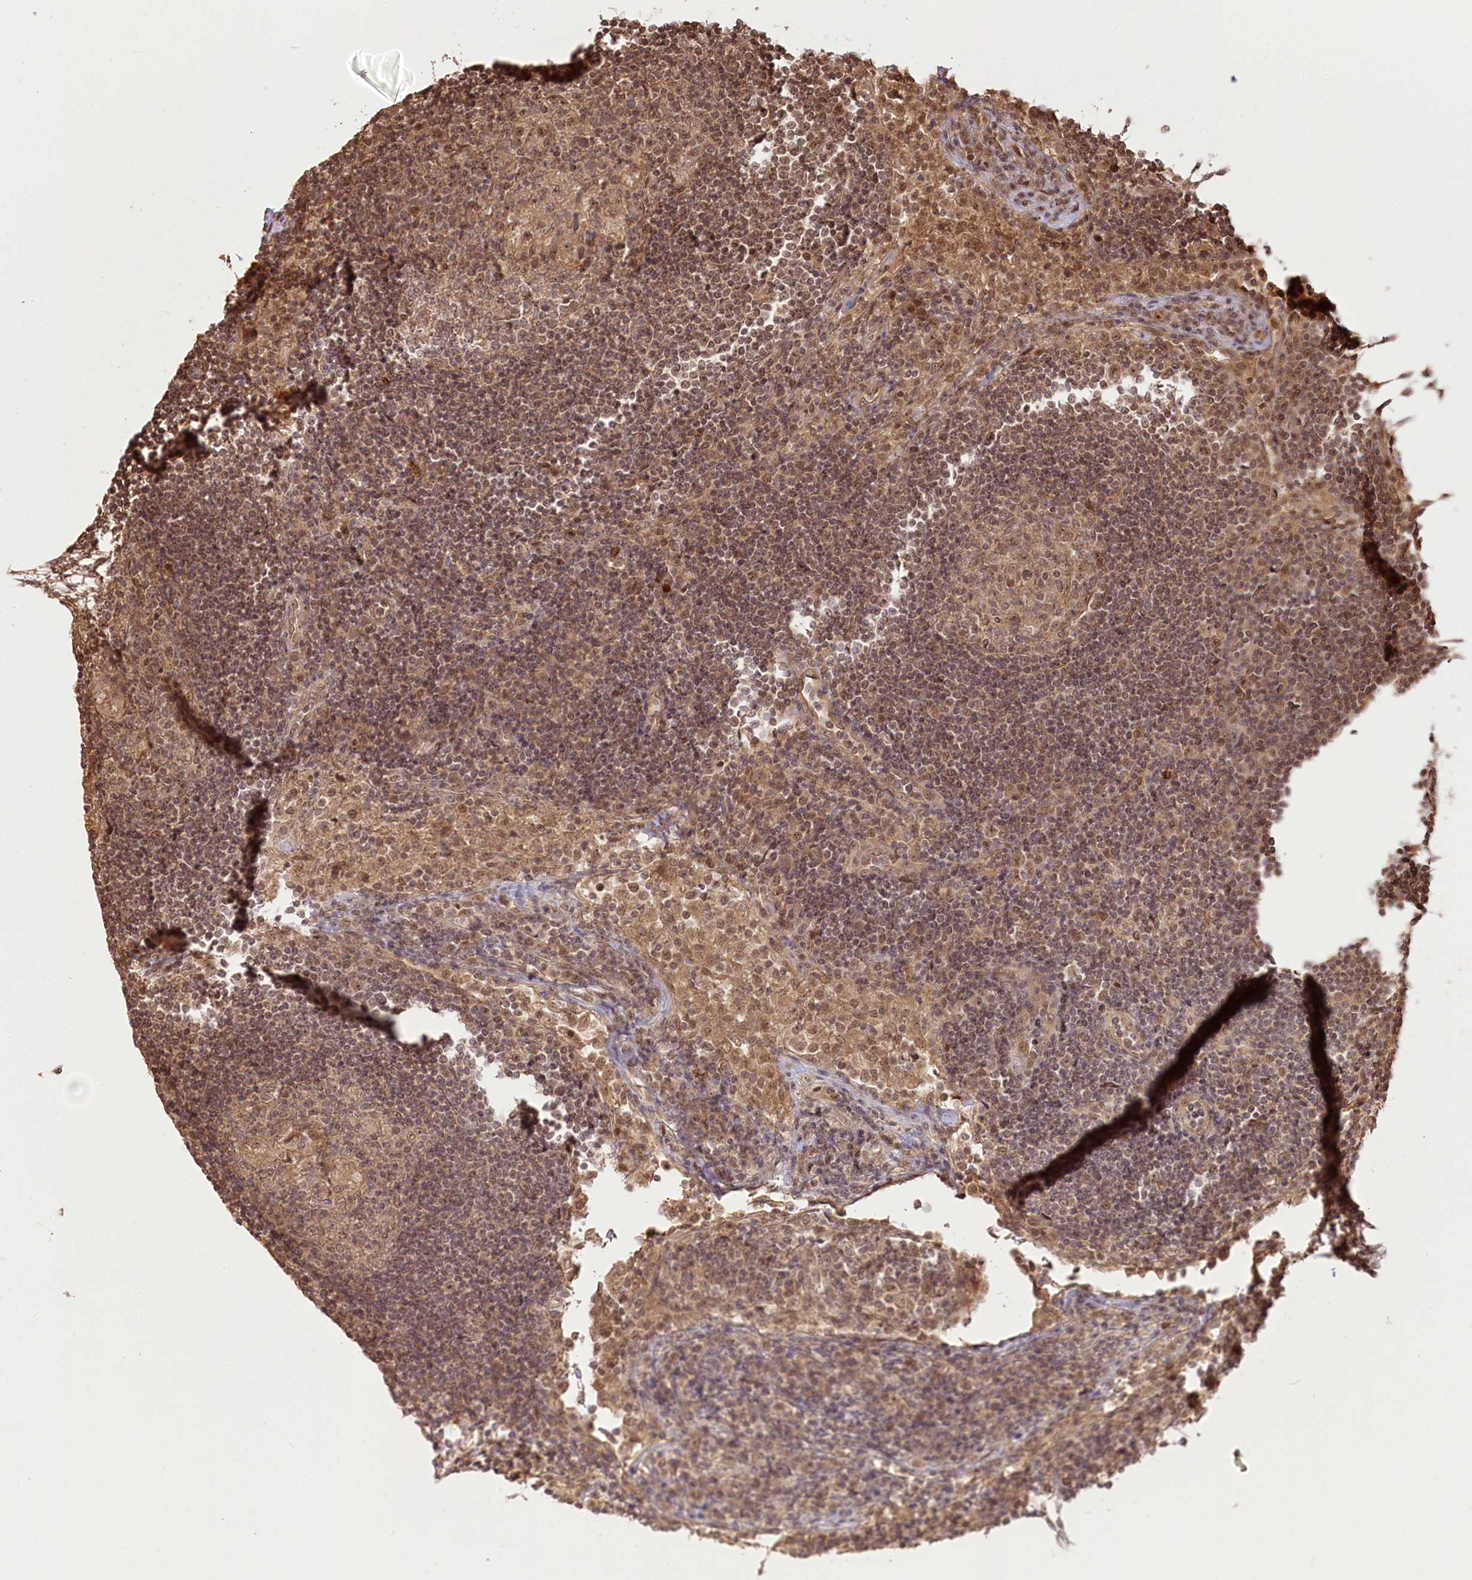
{"staining": {"intensity": "weak", "quantity": ">75%", "location": "cytoplasmic/membranous,nuclear"}, "tissue": "lymph node", "cell_type": "Germinal center cells", "image_type": "normal", "snomed": [{"axis": "morphology", "description": "Normal tissue, NOS"}, {"axis": "topography", "description": "Lymph node"}], "caption": "Germinal center cells reveal weak cytoplasmic/membranous,nuclear staining in about >75% of cells in normal lymph node.", "gene": "R3HDM2", "patient": {"sex": "female", "age": 53}}